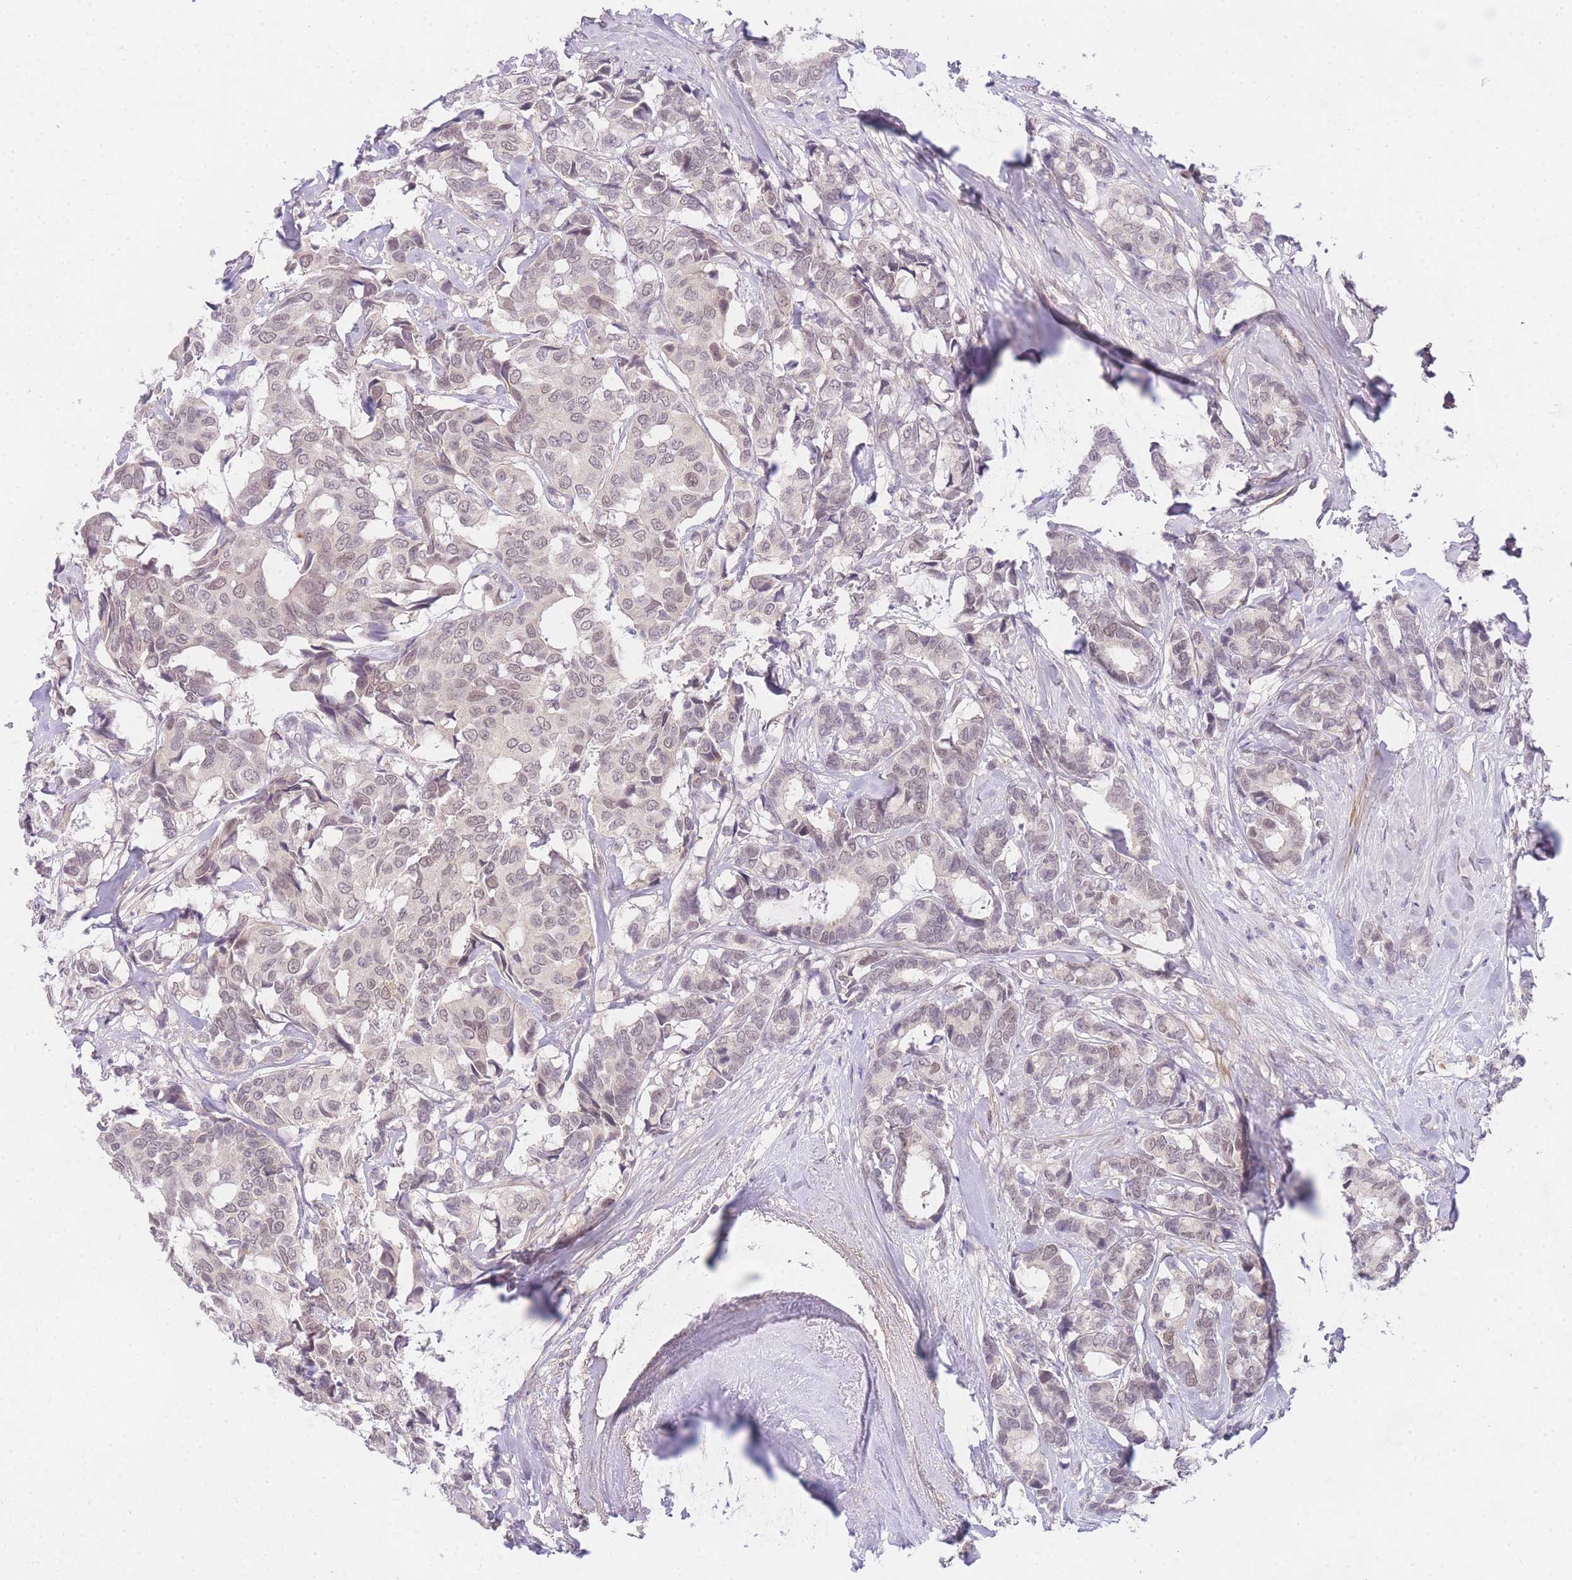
{"staining": {"intensity": "weak", "quantity": ">75%", "location": "nuclear"}, "tissue": "breast cancer", "cell_type": "Tumor cells", "image_type": "cancer", "snomed": [{"axis": "morphology", "description": "Duct carcinoma"}, {"axis": "topography", "description": "Breast"}], "caption": "Breast cancer tissue displays weak nuclear positivity in approximately >75% of tumor cells, visualized by immunohistochemistry.", "gene": "SLC25A33", "patient": {"sex": "female", "age": 87}}